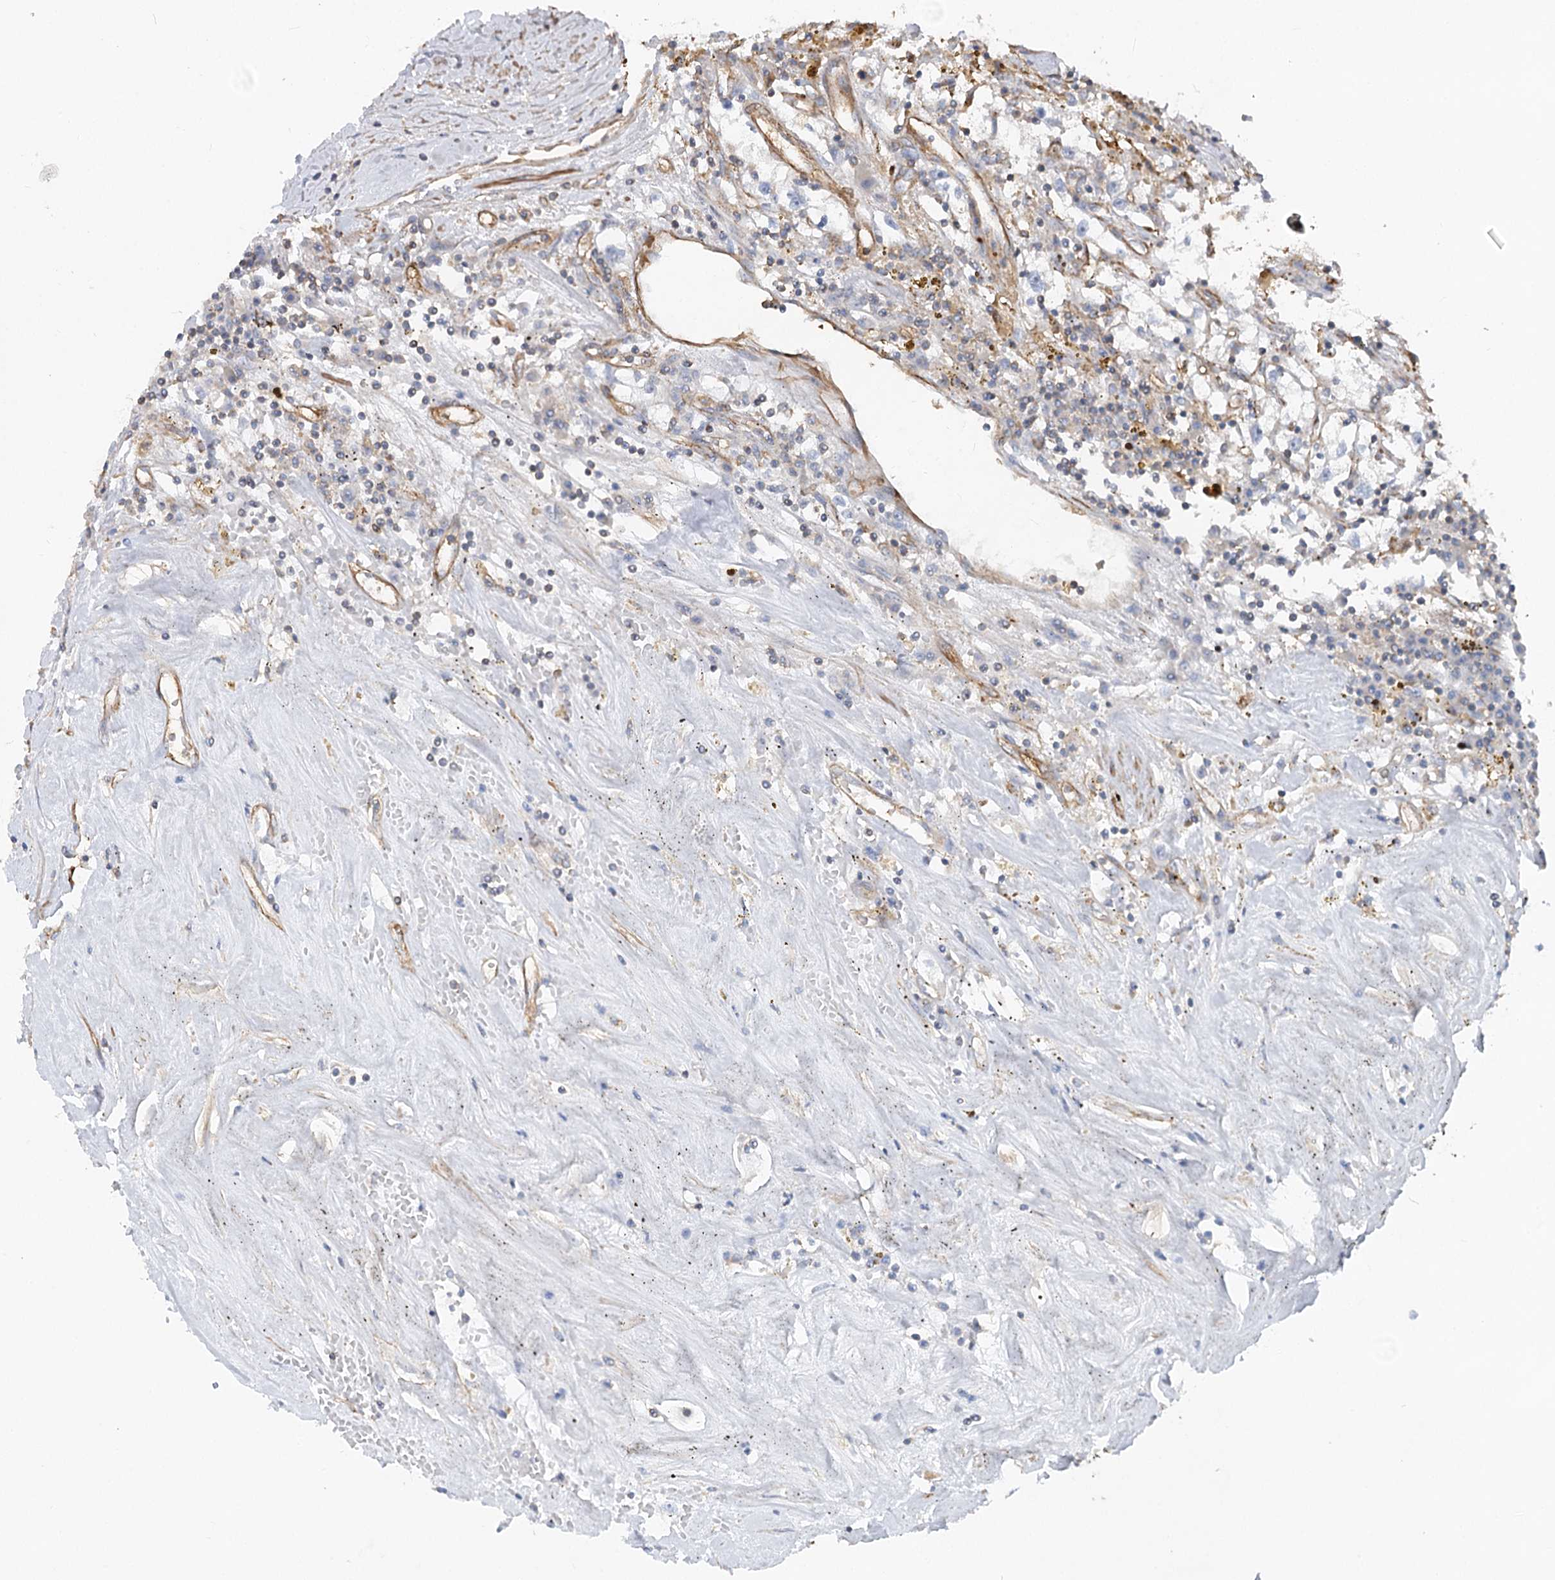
{"staining": {"intensity": "negative", "quantity": "none", "location": "none"}, "tissue": "renal cancer", "cell_type": "Tumor cells", "image_type": "cancer", "snomed": [{"axis": "morphology", "description": "Adenocarcinoma, NOS"}, {"axis": "topography", "description": "Kidney"}], "caption": "DAB immunohistochemical staining of adenocarcinoma (renal) displays no significant positivity in tumor cells.", "gene": "WDR36", "patient": {"sex": "male", "age": 56}}